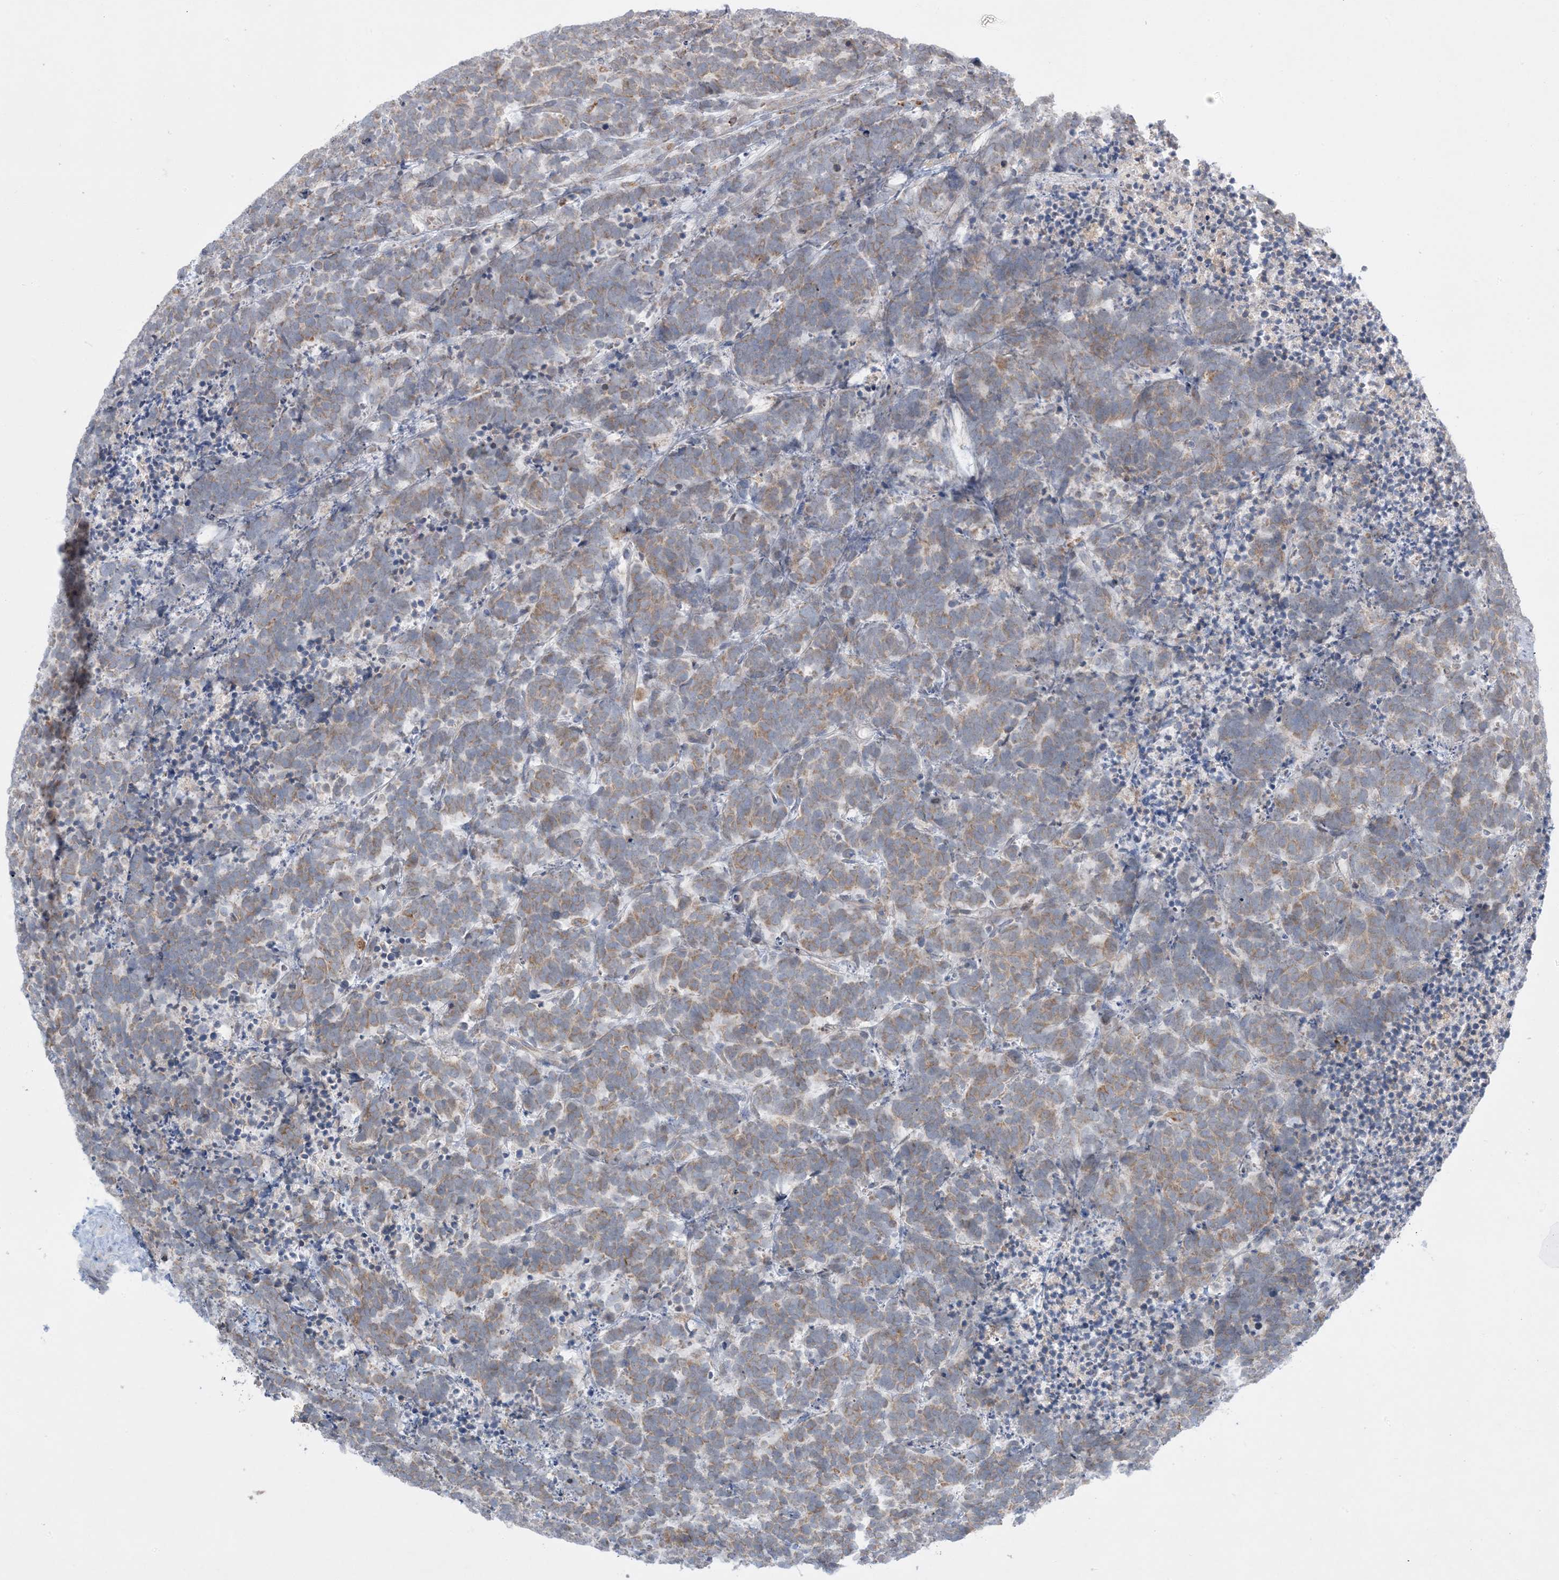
{"staining": {"intensity": "moderate", "quantity": "25%-75%", "location": "cytoplasmic/membranous"}, "tissue": "carcinoid", "cell_type": "Tumor cells", "image_type": "cancer", "snomed": [{"axis": "morphology", "description": "Carcinoma, NOS"}, {"axis": "morphology", "description": "Carcinoid, malignant, NOS"}, {"axis": "topography", "description": "Urinary bladder"}], "caption": "Malignant carcinoid stained for a protein (brown) exhibits moderate cytoplasmic/membranous positive positivity in about 25%-75% of tumor cells.", "gene": "MMGT1", "patient": {"sex": "male", "age": 57}}